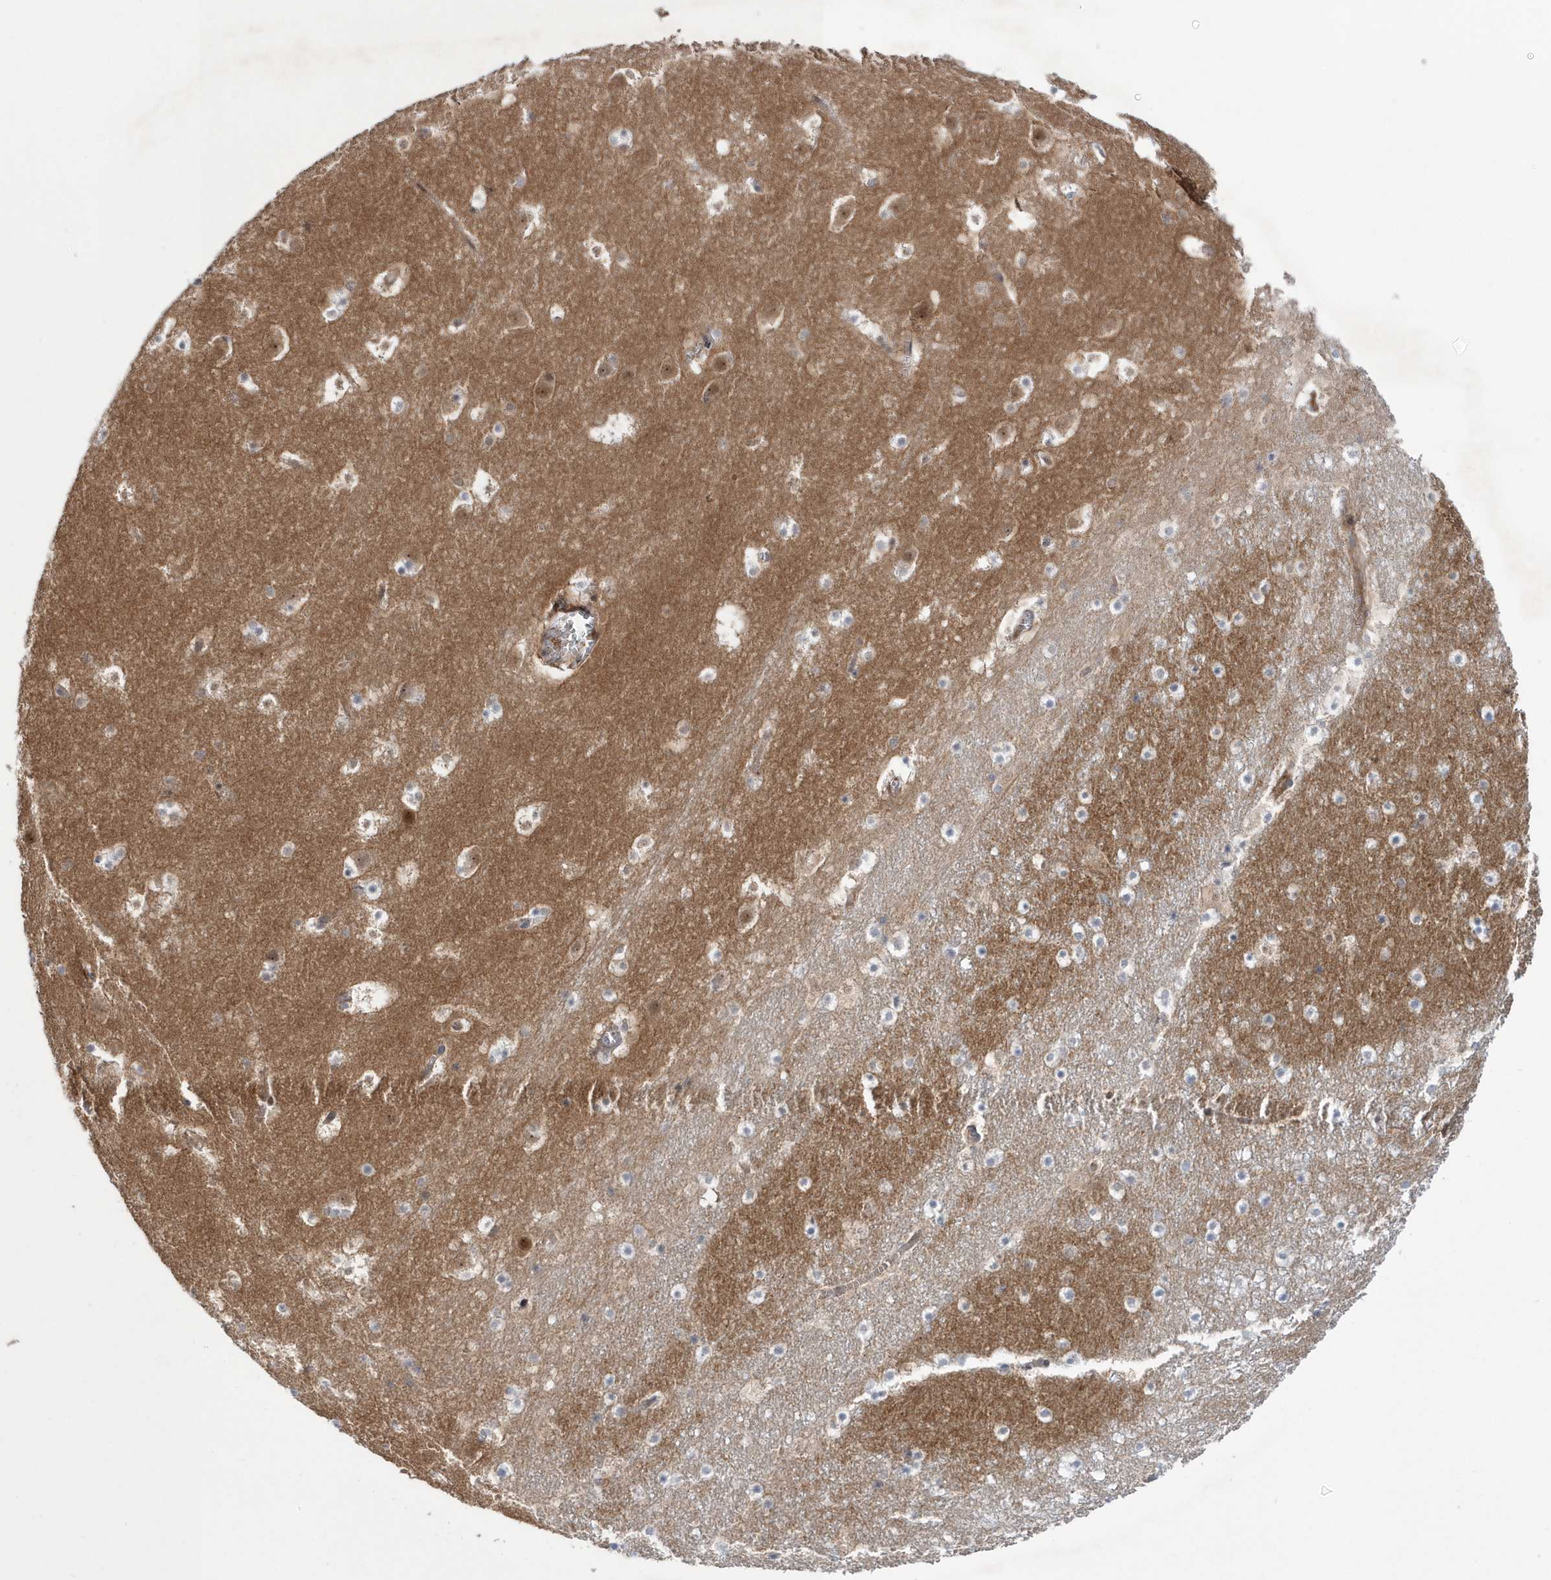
{"staining": {"intensity": "negative", "quantity": "none", "location": "none"}, "tissue": "caudate", "cell_type": "Glial cells", "image_type": "normal", "snomed": [{"axis": "morphology", "description": "Normal tissue, NOS"}, {"axis": "topography", "description": "Lateral ventricle wall"}], "caption": "Immunohistochemistry micrograph of unremarkable caudate stained for a protein (brown), which shows no expression in glial cells.", "gene": "DSPP", "patient": {"sex": "male", "age": 45}}